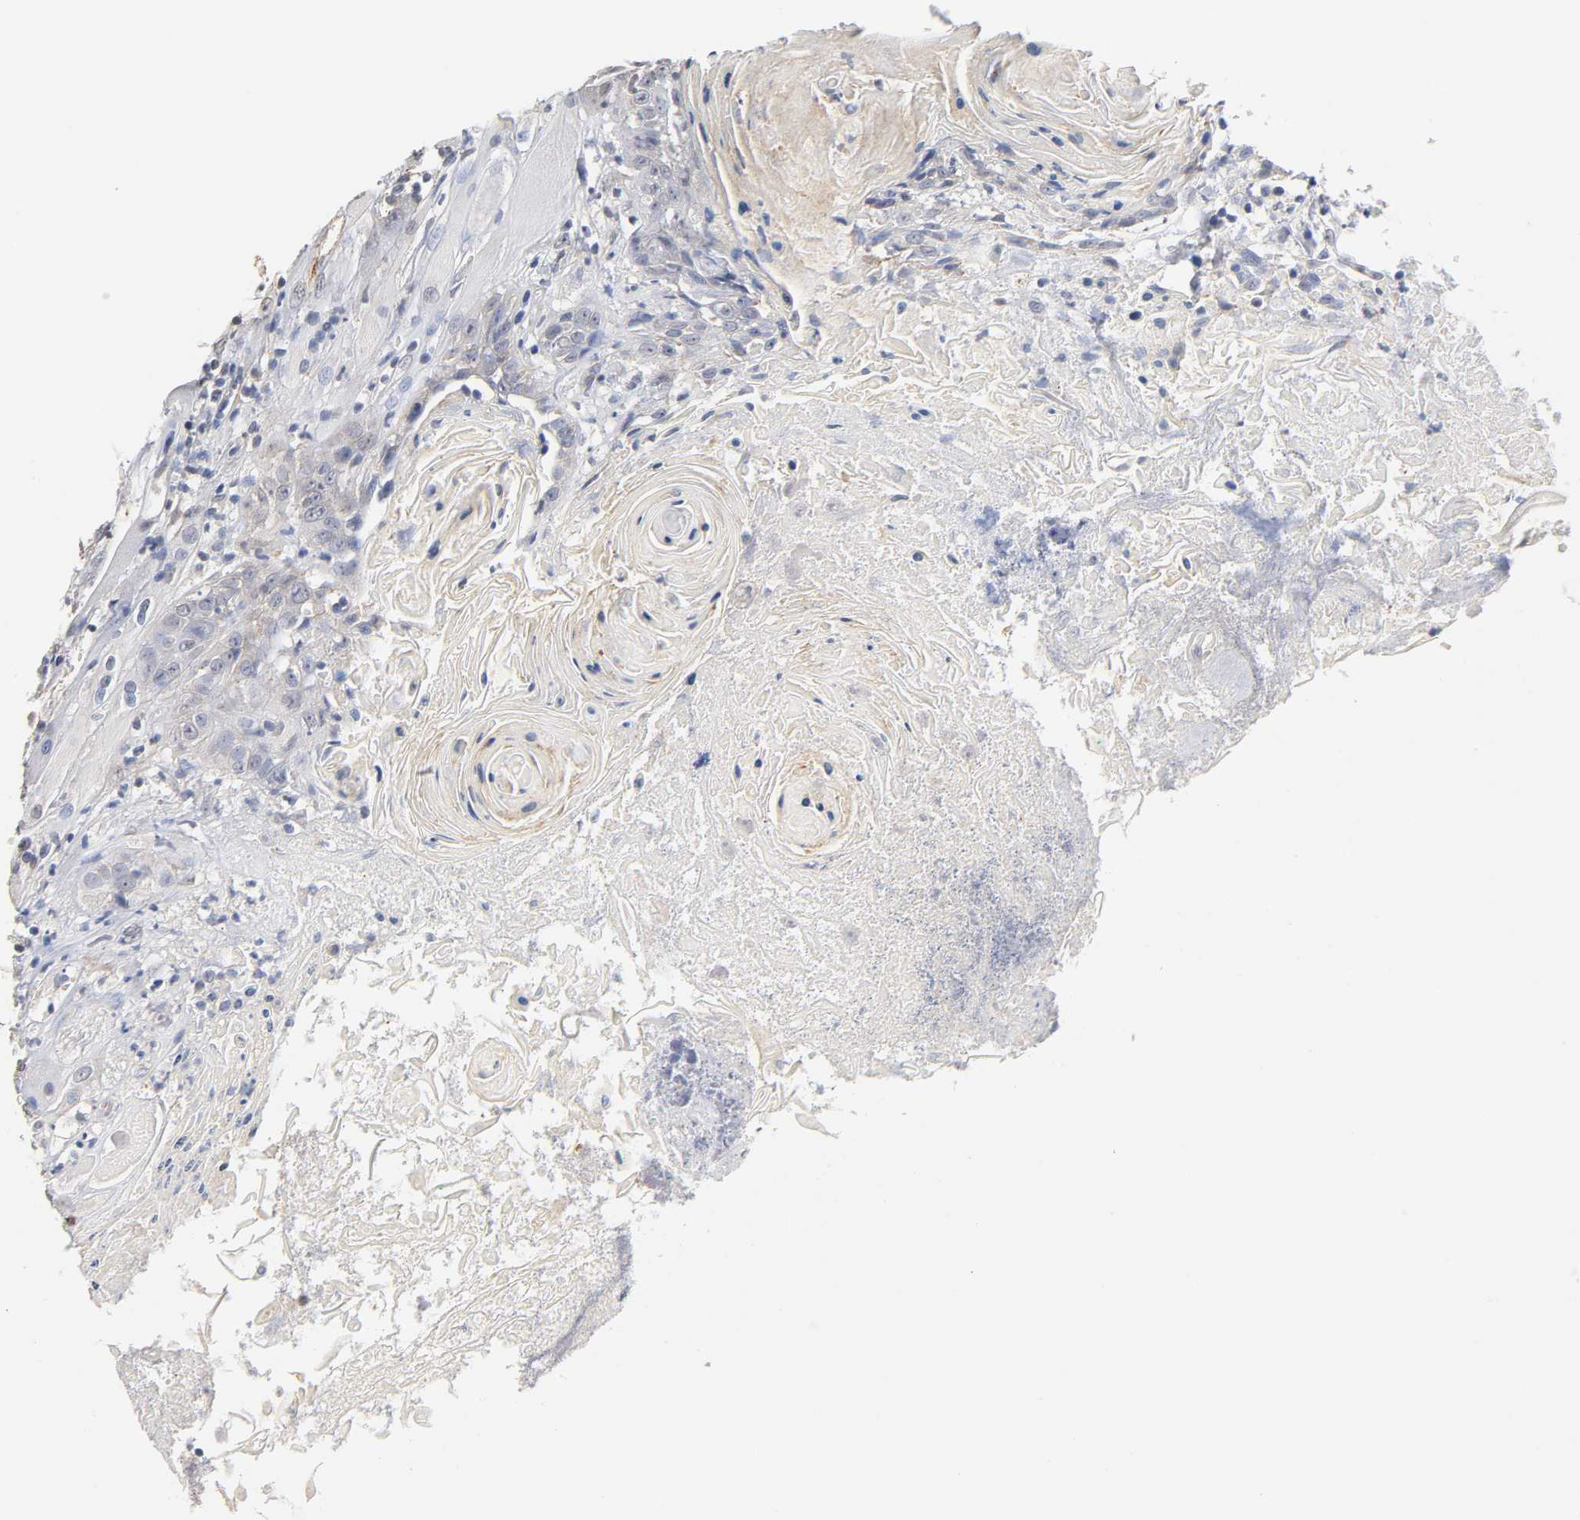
{"staining": {"intensity": "negative", "quantity": "none", "location": "none"}, "tissue": "head and neck cancer", "cell_type": "Tumor cells", "image_type": "cancer", "snomed": [{"axis": "morphology", "description": "Squamous cell carcinoma, NOS"}, {"axis": "topography", "description": "Head-Neck"}], "caption": "DAB immunohistochemical staining of human head and neck squamous cell carcinoma exhibits no significant expression in tumor cells. (DAB (3,3'-diaminobenzidine) immunohistochemistry with hematoxylin counter stain).", "gene": "SPTAN1", "patient": {"sex": "female", "age": 84}}